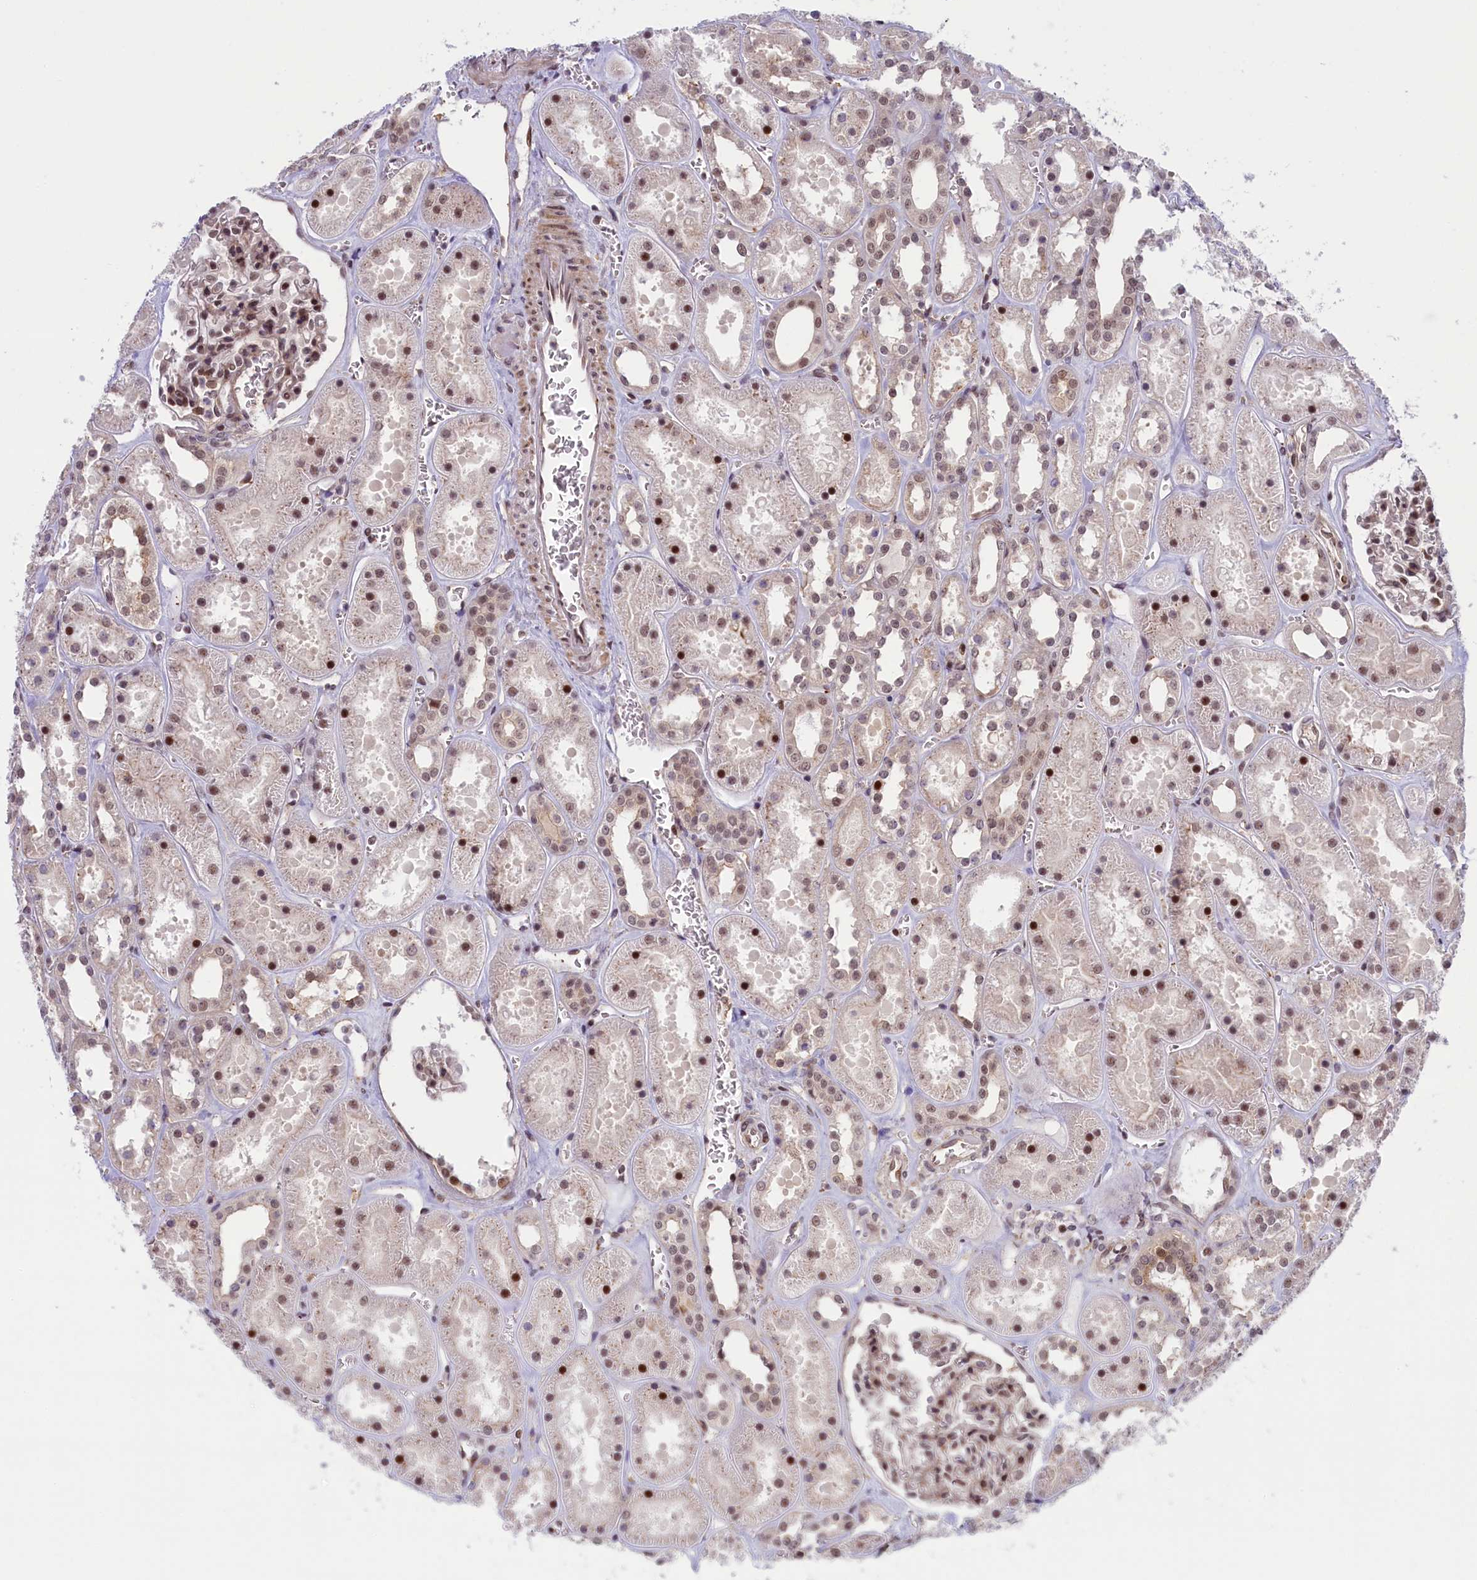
{"staining": {"intensity": "moderate", "quantity": ">75%", "location": "nuclear"}, "tissue": "kidney", "cell_type": "Cells in glomeruli", "image_type": "normal", "snomed": [{"axis": "morphology", "description": "Normal tissue, NOS"}, {"axis": "topography", "description": "Kidney"}], "caption": "Immunohistochemical staining of unremarkable kidney shows medium levels of moderate nuclear expression in about >75% of cells in glomeruli.", "gene": "FCHO1", "patient": {"sex": "female", "age": 41}}